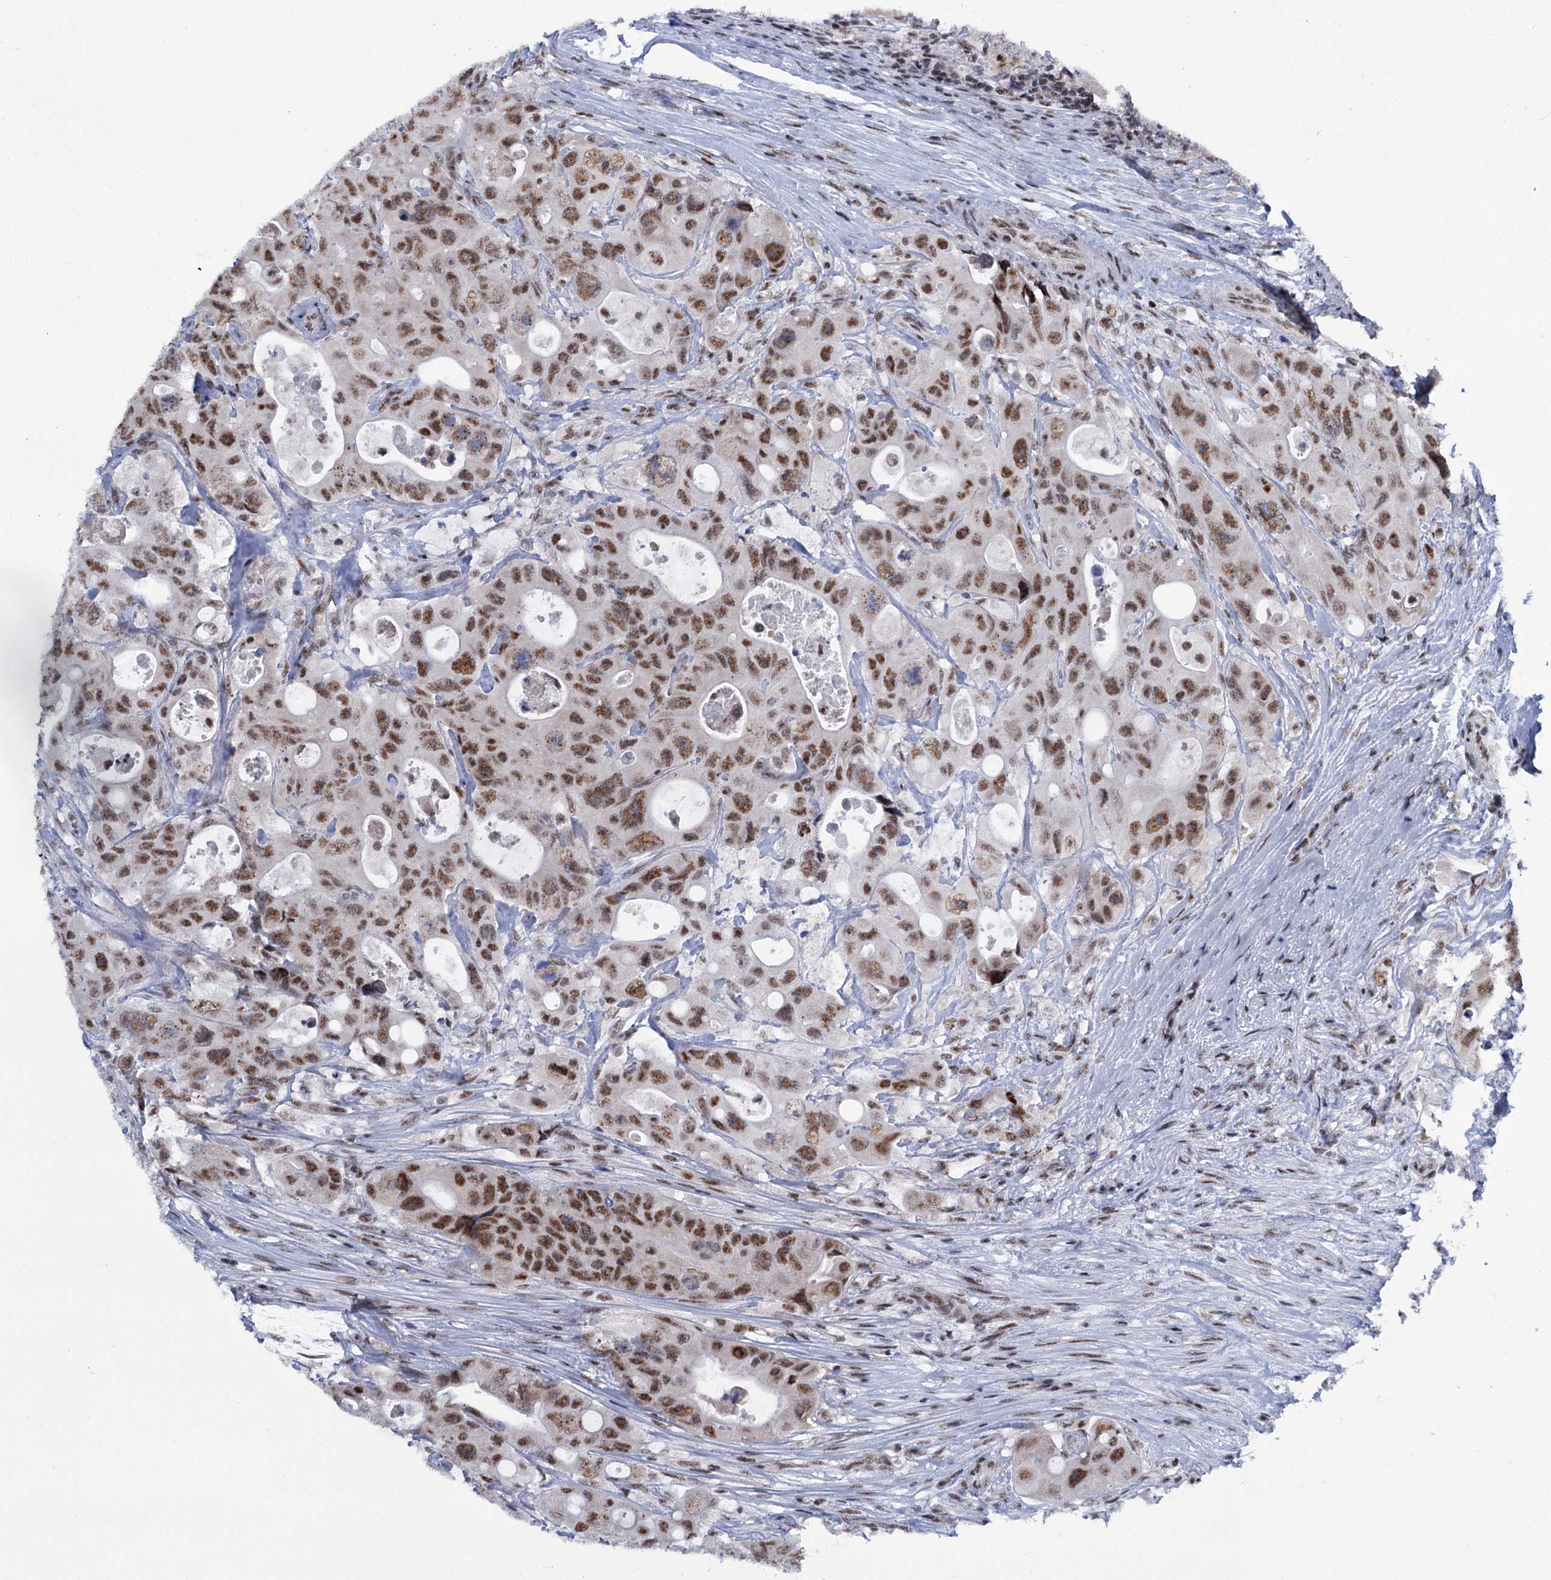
{"staining": {"intensity": "moderate", "quantity": ">75%", "location": "nuclear"}, "tissue": "colorectal cancer", "cell_type": "Tumor cells", "image_type": "cancer", "snomed": [{"axis": "morphology", "description": "Adenocarcinoma, NOS"}, {"axis": "topography", "description": "Colon"}], "caption": "Immunohistochemical staining of colorectal adenocarcinoma exhibits medium levels of moderate nuclear expression in approximately >75% of tumor cells.", "gene": "SREK1", "patient": {"sex": "female", "age": 46}}